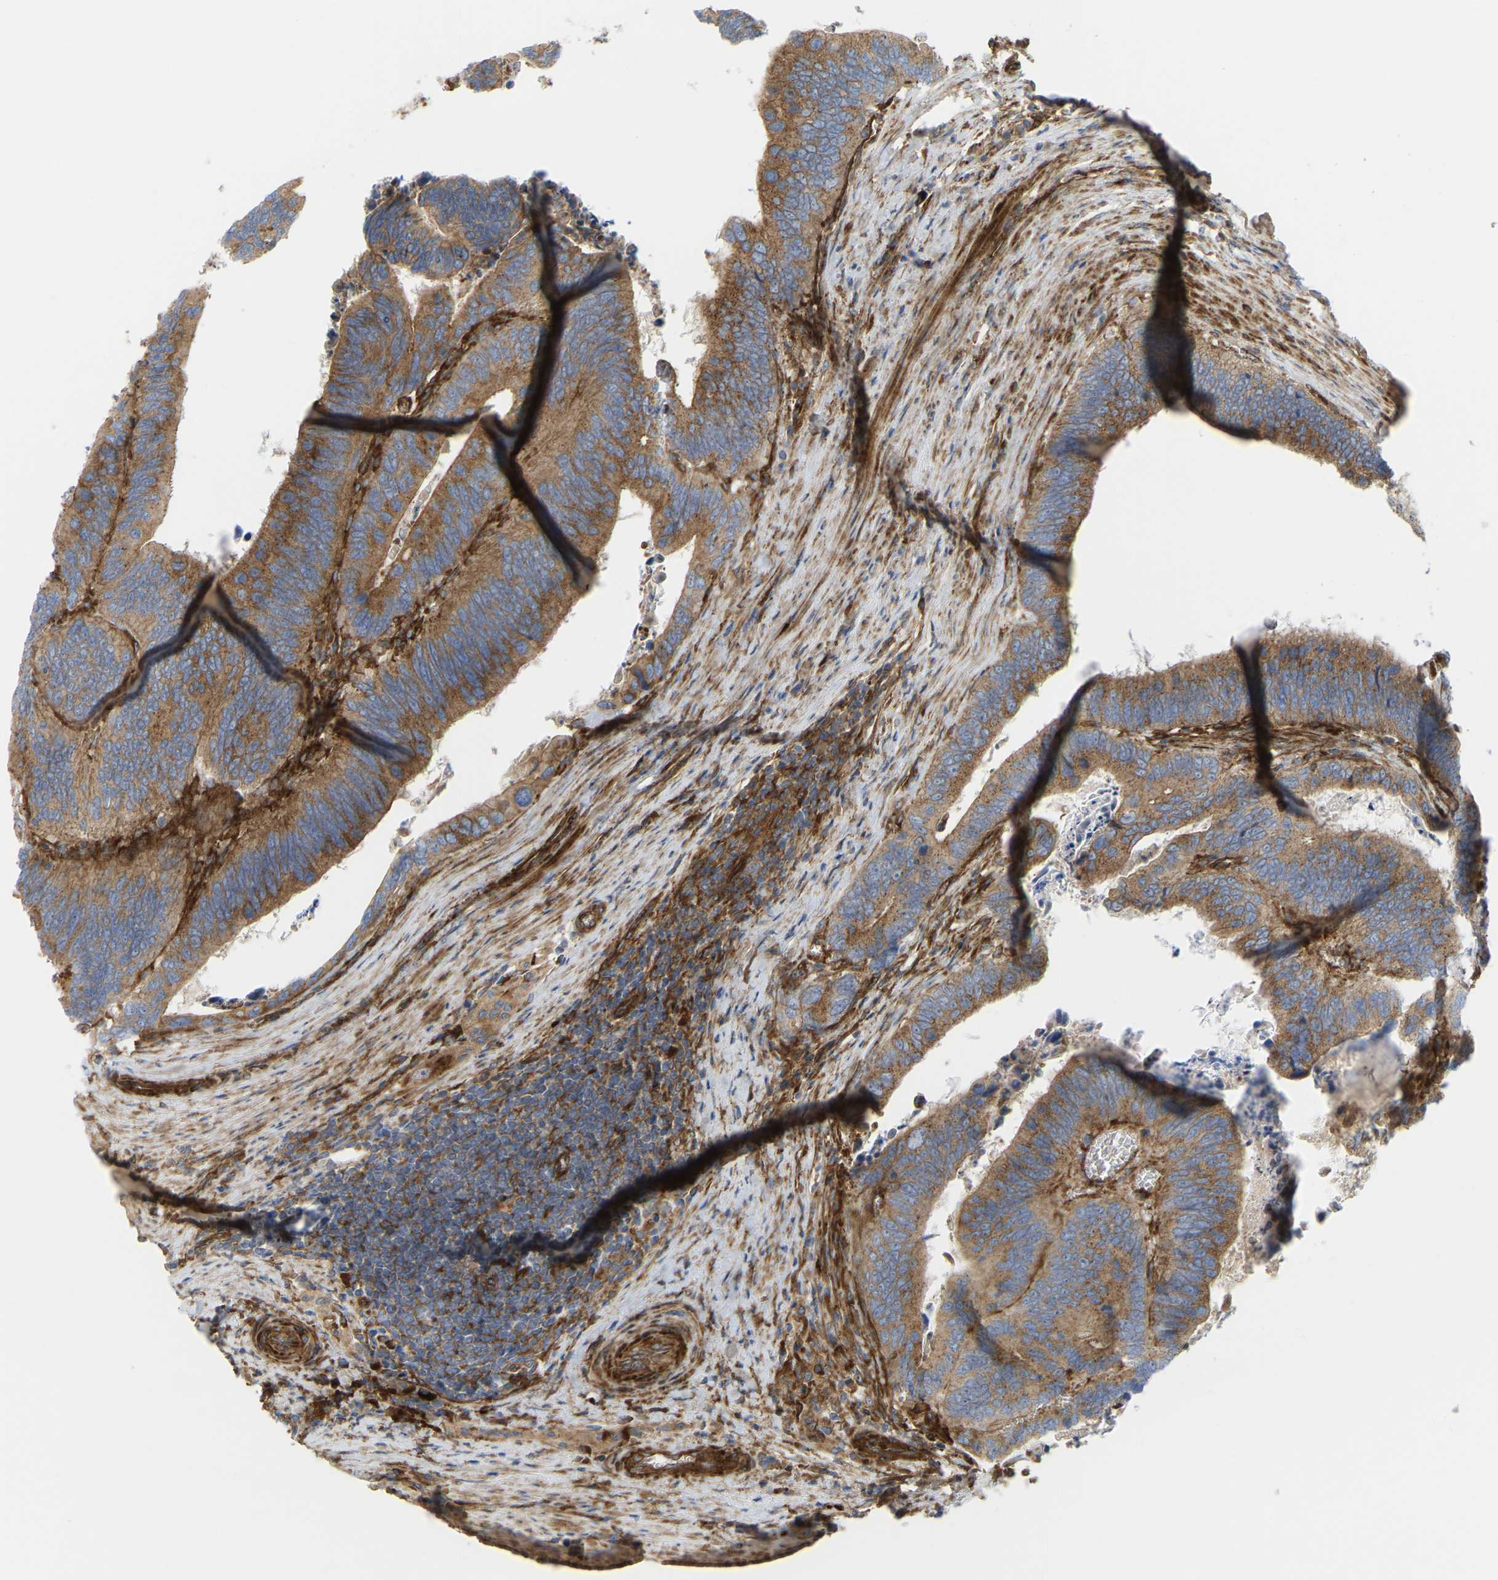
{"staining": {"intensity": "moderate", "quantity": ">75%", "location": "cytoplasmic/membranous"}, "tissue": "colorectal cancer", "cell_type": "Tumor cells", "image_type": "cancer", "snomed": [{"axis": "morphology", "description": "Adenocarcinoma, NOS"}, {"axis": "topography", "description": "Colon"}], "caption": "IHC (DAB (3,3'-diaminobenzidine)) staining of human colorectal cancer reveals moderate cytoplasmic/membranous protein staining in approximately >75% of tumor cells.", "gene": "PICALM", "patient": {"sex": "male", "age": 72}}